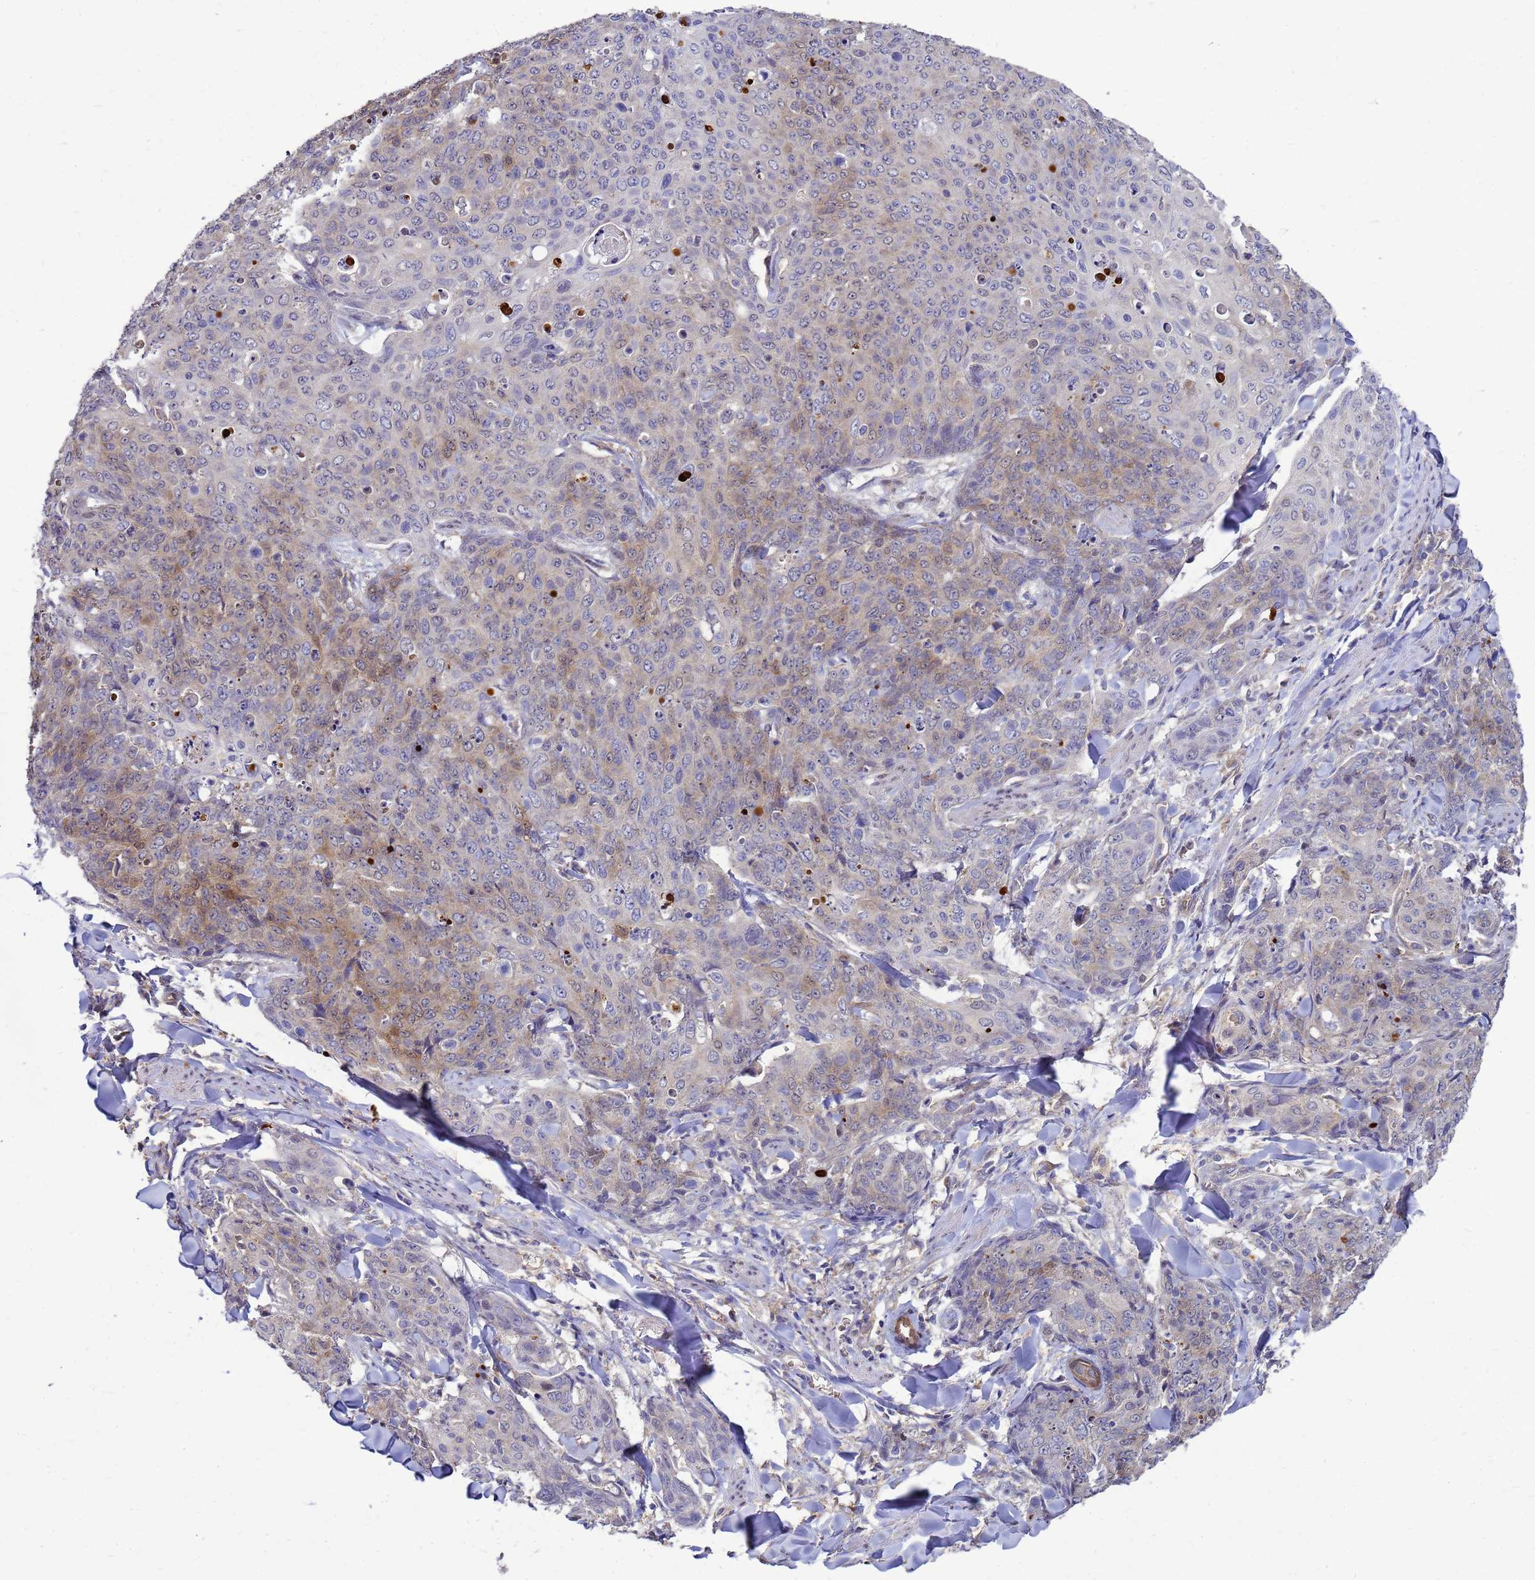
{"staining": {"intensity": "moderate", "quantity": "<25%", "location": "cytoplasmic/membranous,nuclear"}, "tissue": "skin cancer", "cell_type": "Tumor cells", "image_type": "cancer", "snomed": [{"axis": "morphology", "description": "Squamous cell carcinoma, NOS"}, {"axis": "topography", "description": "Skin"}, {"axis": "topography", "description": "Vulva"}], "caption": "A low amount of moderate cytoplasmic/membranous and nuclear positivity is seen in about <25% of tumor cells in skin cancer tissue.", "gene": "EIF4EBP3", "patient": {"sex": "female", "age": 85}}